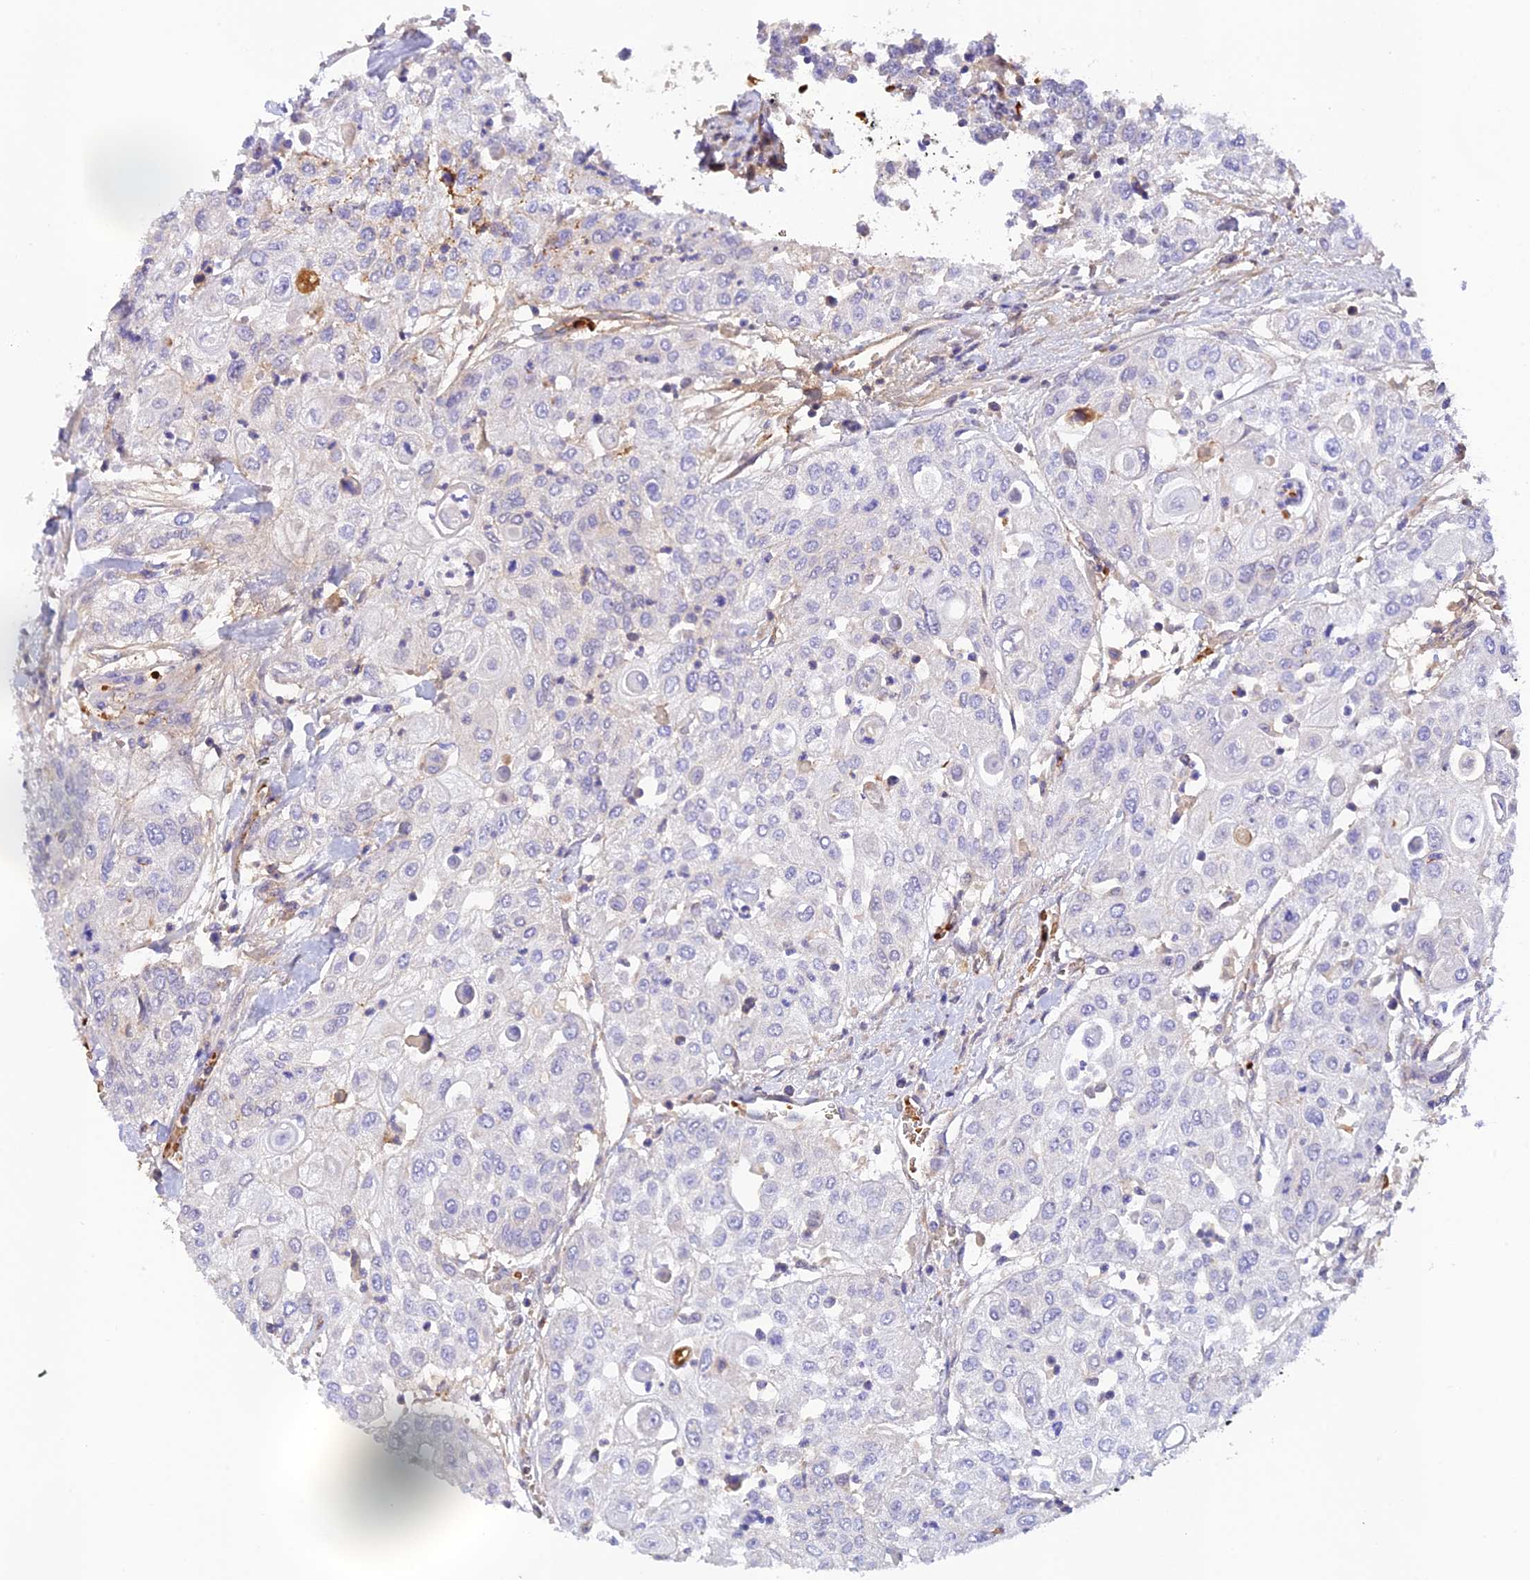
{"staining": {"intensity": "negative", "quantity": "none", "location": "none"}, "tissue": "urothelial cancer", "cell_type": "Tumor cells", "image_type": "cancer", "snomed": [{"axis": "morphology", "description": "Urothelial carcinoma, High grade"}, {"axis": "topography", "description": "Urinary bladder"}], "caption": "Immunohistochemistry (IHC) image of neoplastic tissue: human high-grade urothelial carcinoma stained with DAB shows no significant protein staining in tumor cells.", "gene": "HDHD2", "patient": {"sex": "female", "age": 79}}